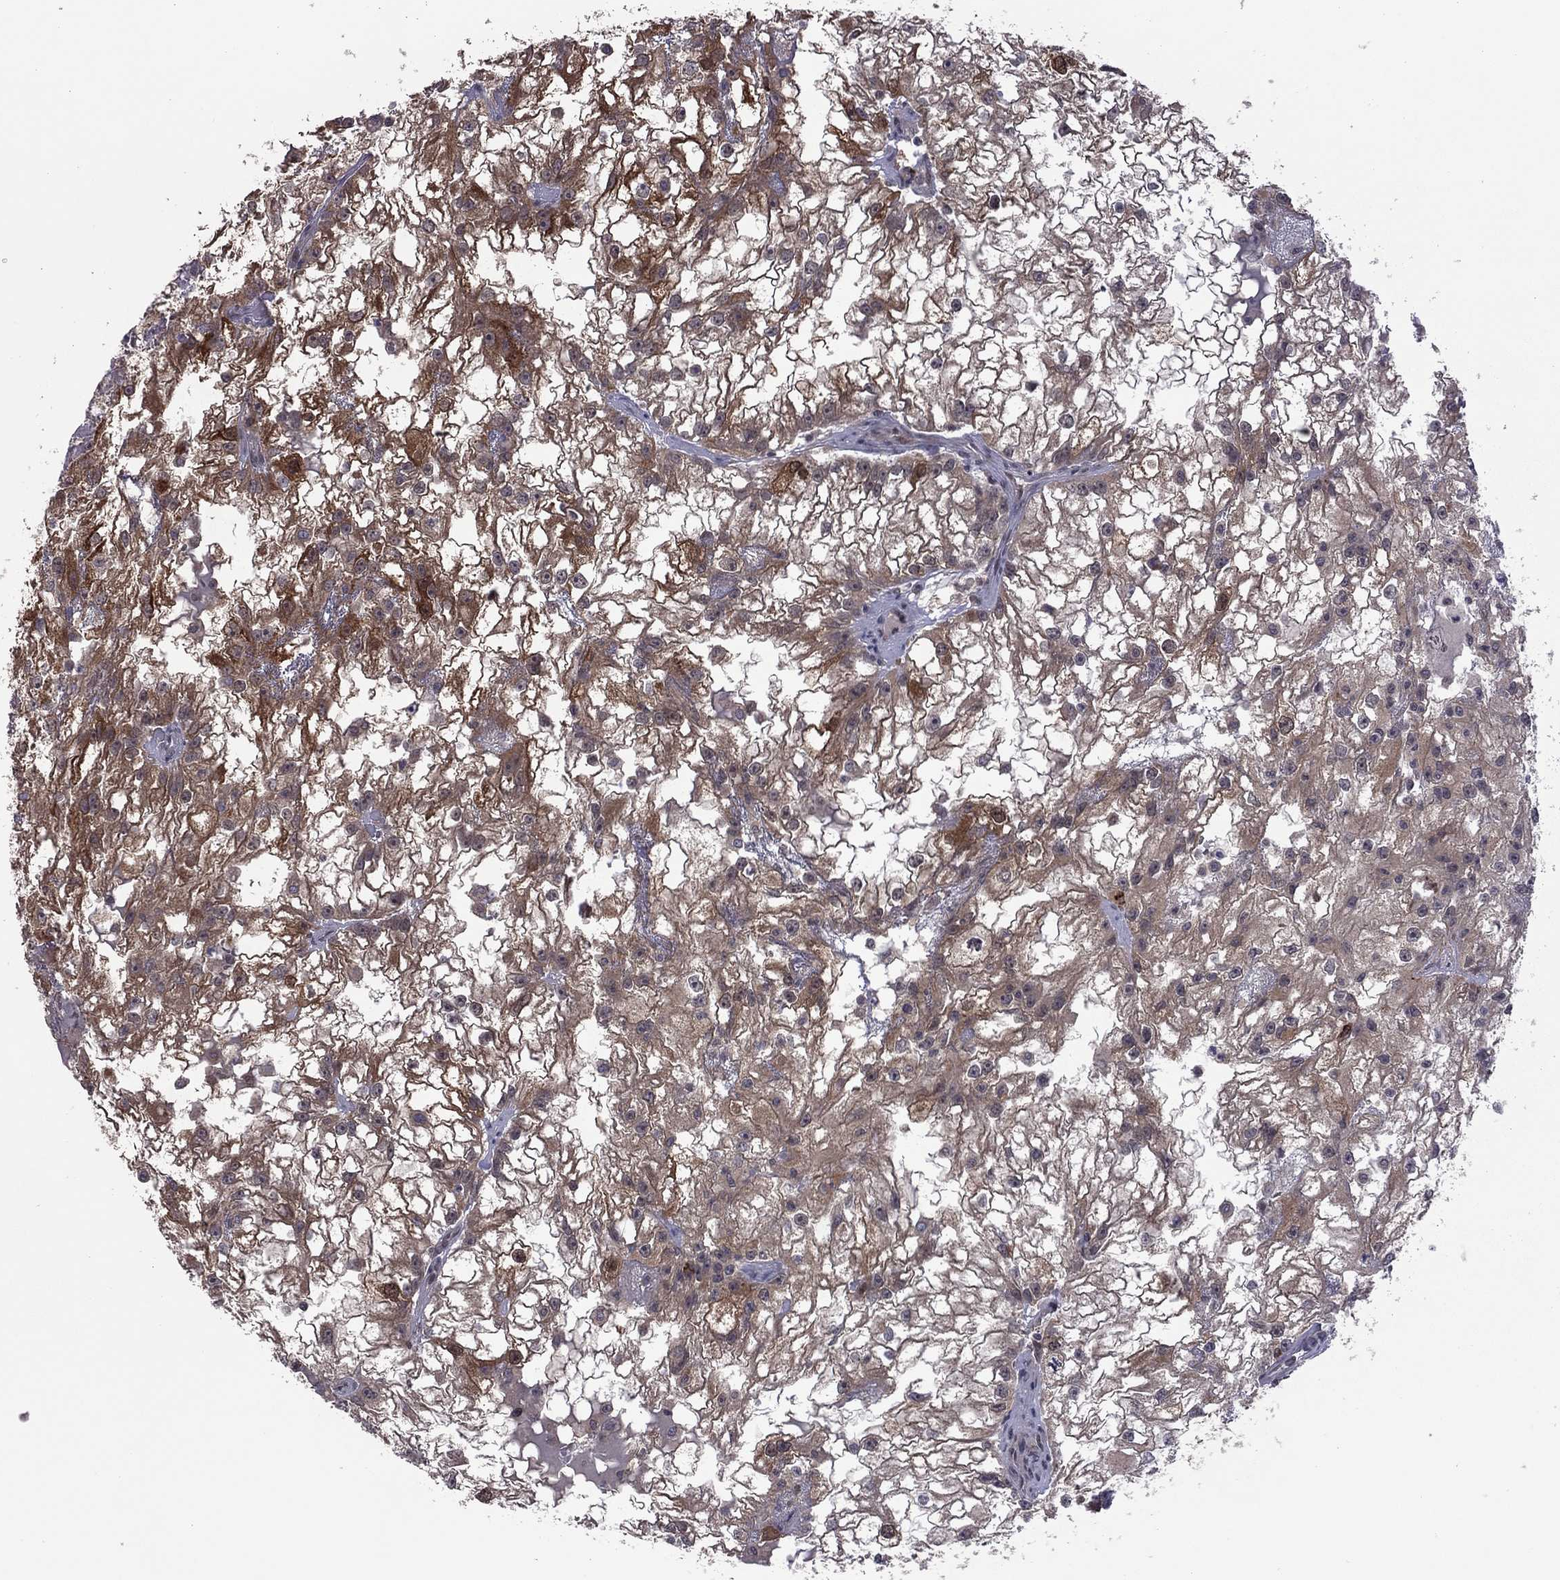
{"staining": {"intensity": "strong", "quantity": "25%-75%", "location": "cytoplasmic/membranous"}, "tissue": "renal cancer", "cell_type": "Tumor cells", "image_type": "cancer", "snomed": [{"axis": "morphology", "description": "Adenocarcinoma, NOS"}, {"axis": "topography", "description": "Kidney"}], "caption": "A high amount of strong cytoplasmic/membranous expression is appreciated in about 25%-75% of tumor cells in renal cancer (adenocarcinoma) tissue. (Stains: DAB in brown, nuclei in blue, Microscopy: brightfield microscopy at high magnification).", "gene": "GPAA1", "patient": {"sex": "male", "age": 59}}